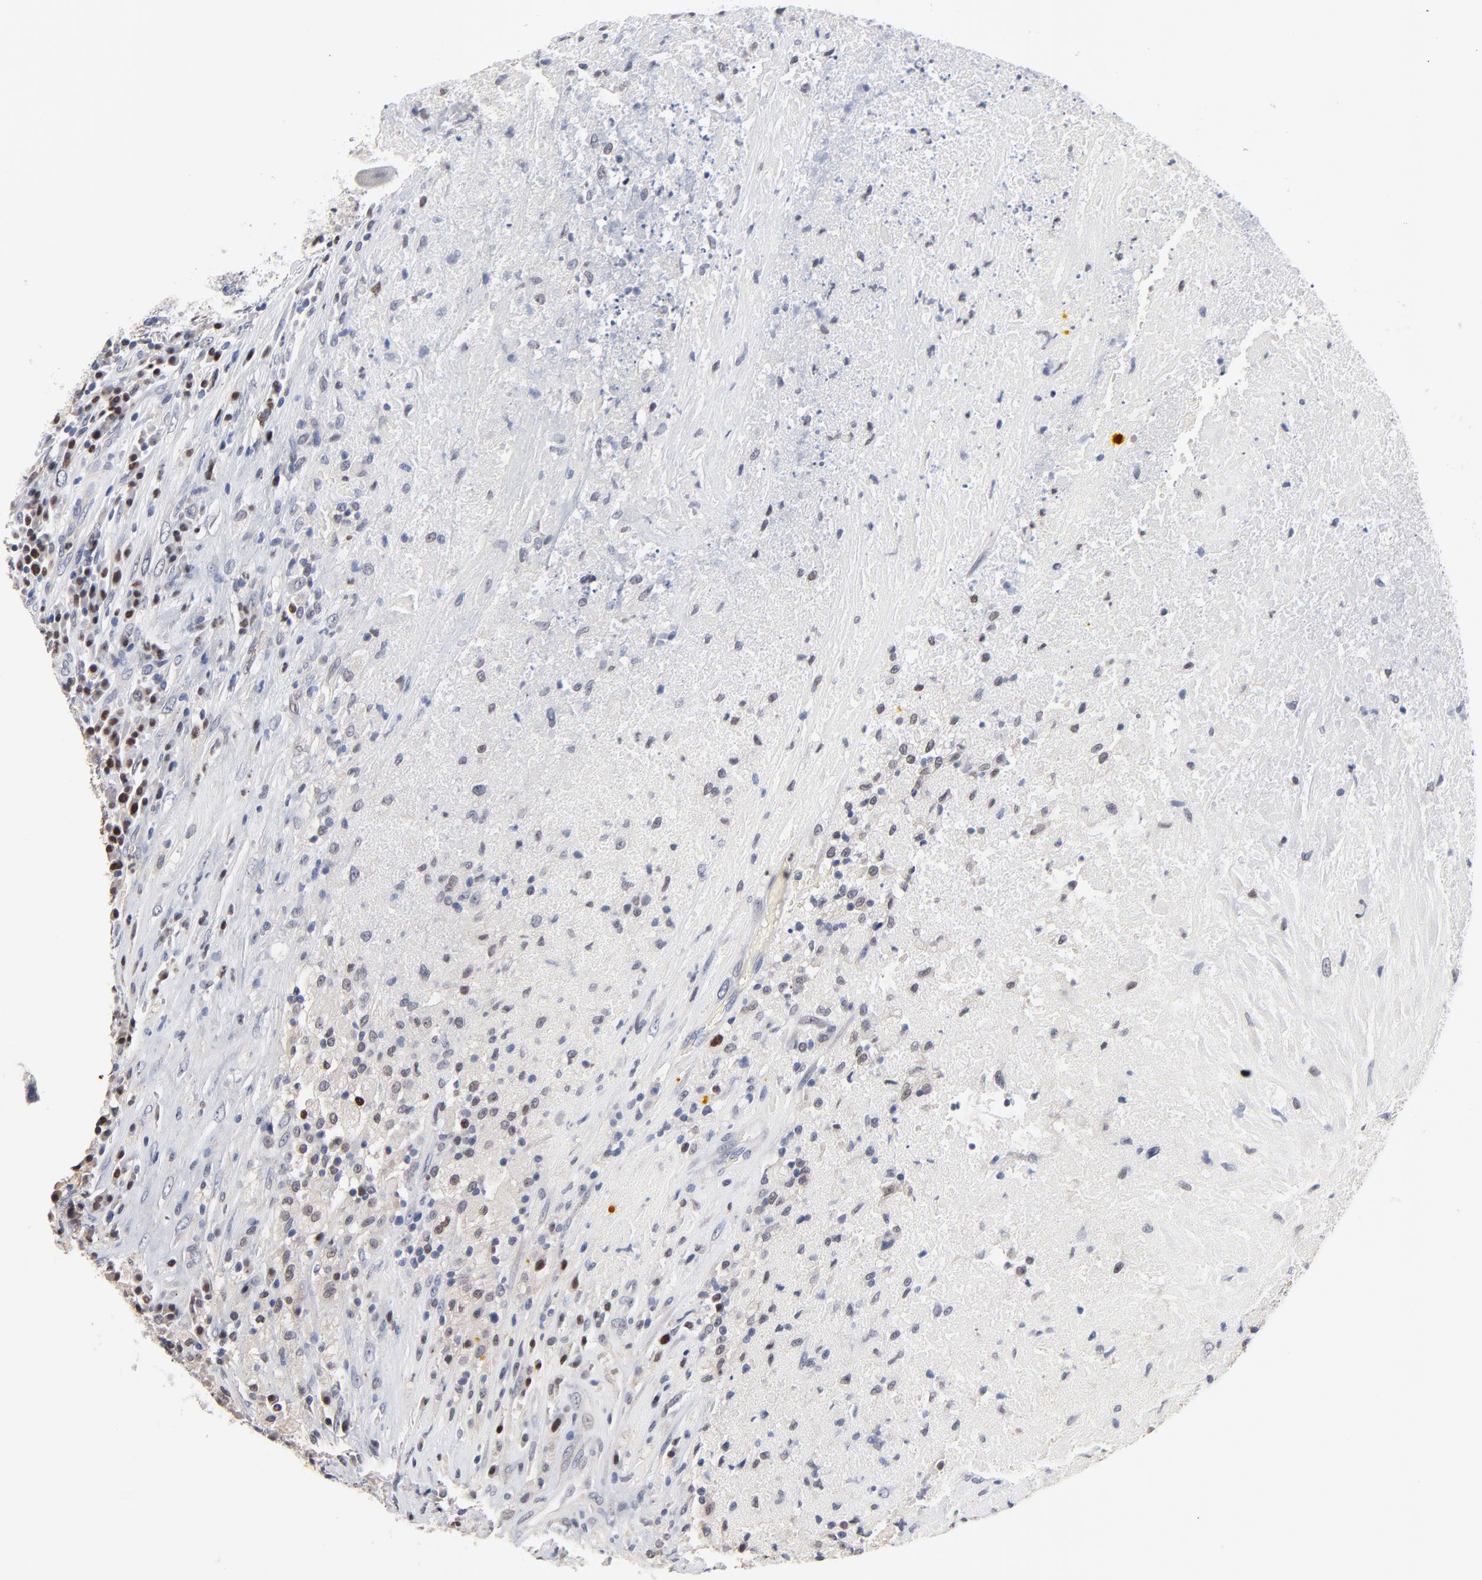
{"staining": {"intensity": "moderate", "quantity": "<25%", "location": "nuclear"}, "tissue": "testis cancer", "cell_type": "Tumor cells", "image_type": "cancer", "snomed": [{"axis": "morphology", "description": "Necrosis, NOS"}, {"axis": "morphology", "description": "Carcinoma, Embryonal, NOS"}, {"axis": "topography", "description": "Testis"}], "caption": "This is an image of immunohistochemistry staining of testis cancer (embryonal carcinoma), which shows moderate staining in the nuclear of tumor cells.", "gene": "AADAC", "patient": {"sex": "male", "age": 19}}